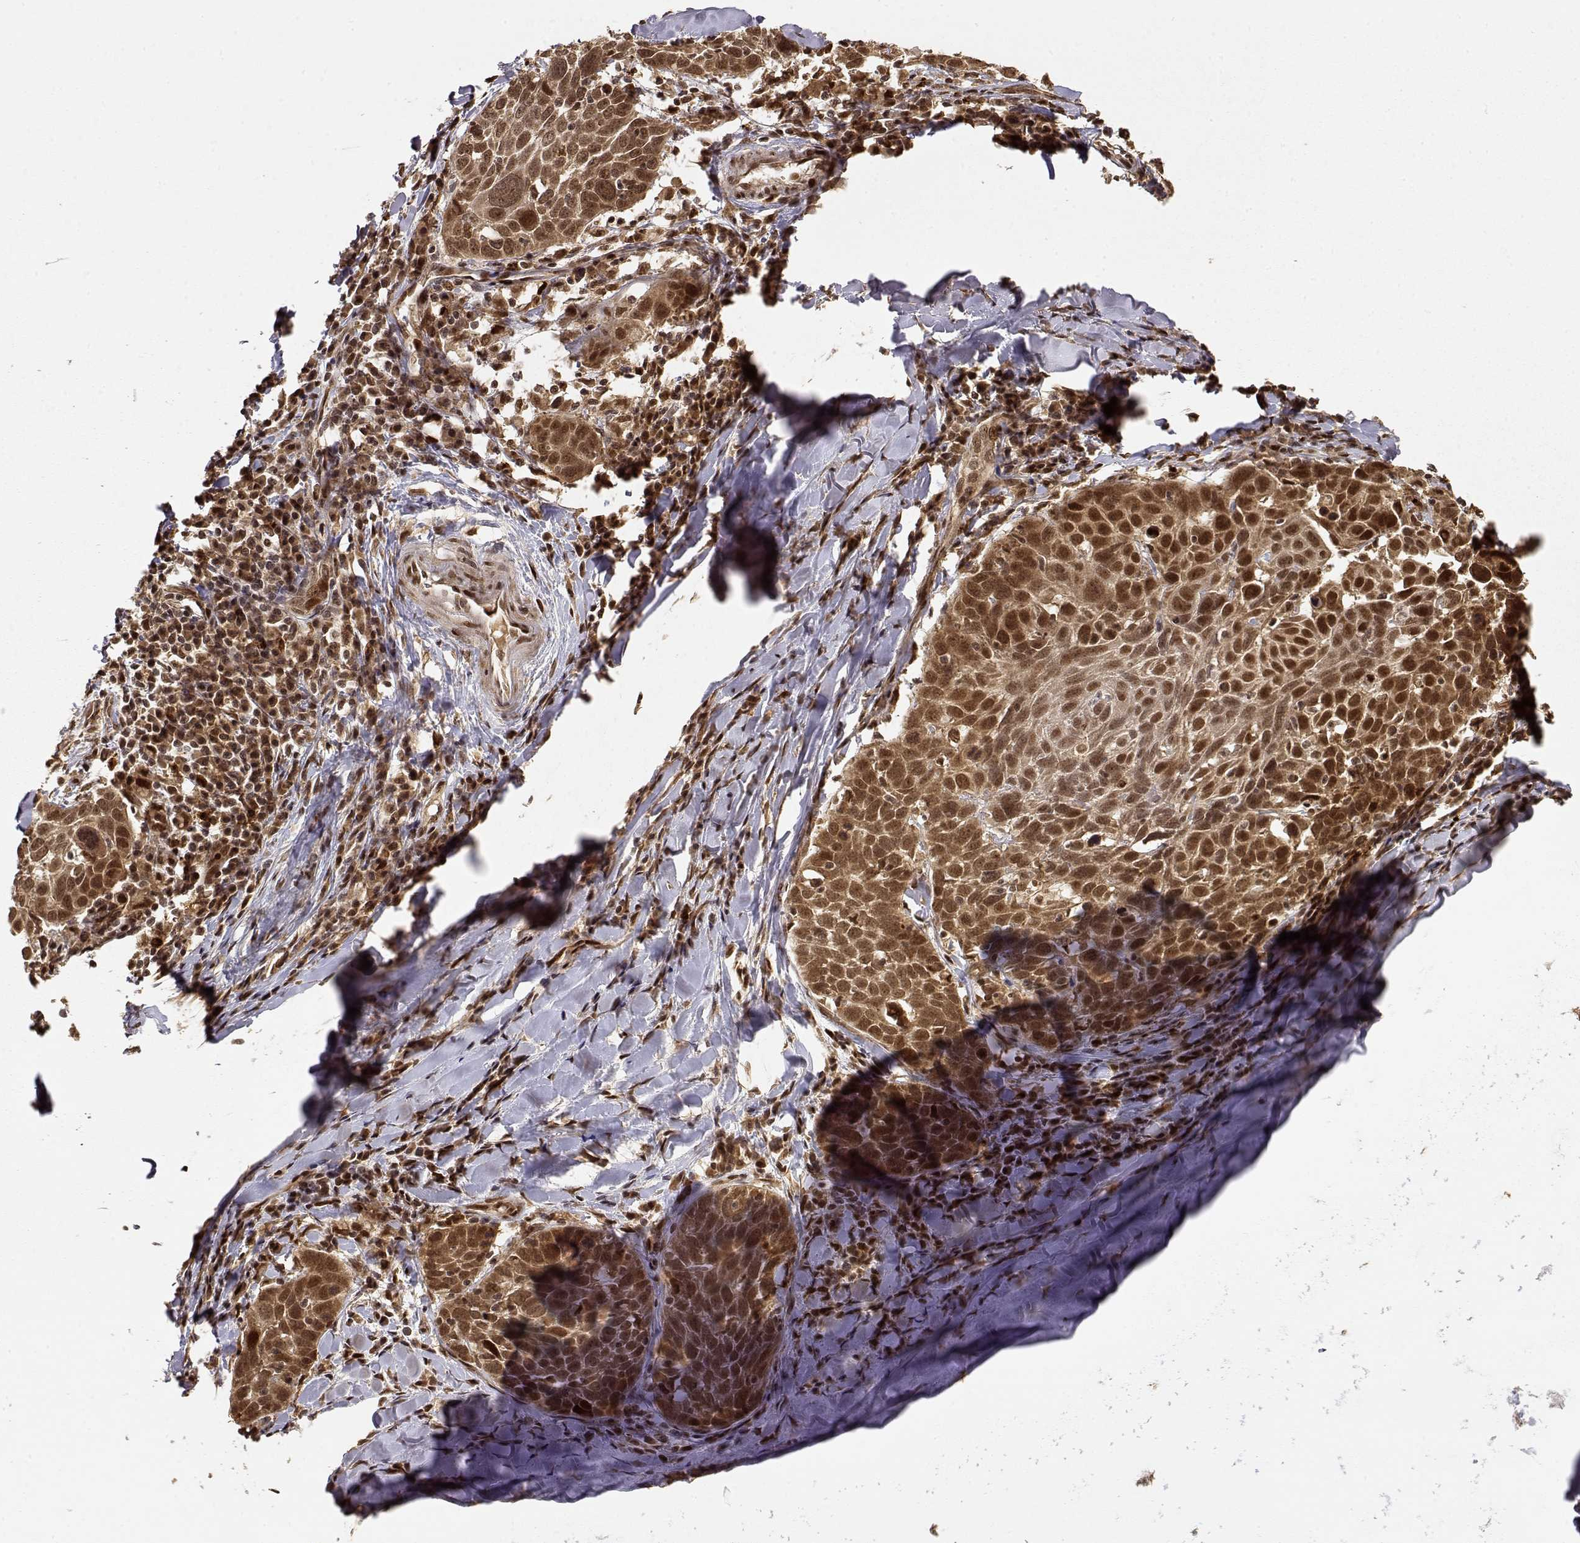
{"staining": {"intensity": "moderate", "quantity": ">75%", "location": "cytoplasmic/membranous,nuclear"}, "tissue": "lung cancer", "cell_type": "Tumor cells", "image_type": "cancer", "snomed": [{"axis": "morphology", "description": "Squamous cell carcinoma, NOS"}, {"axis": "topography", "description": "Lung"}], "caption": "Protein analysis of squamous cell carcinoma (lung) tissue displays moderate cytoplasmic/membranous and nuclear positivity in approximately >75% of tumor cells. (IHC, brightfield microscopy, high magnification).", "gene": "MAEA", "patient": {"sex": "male", "age": 57}}